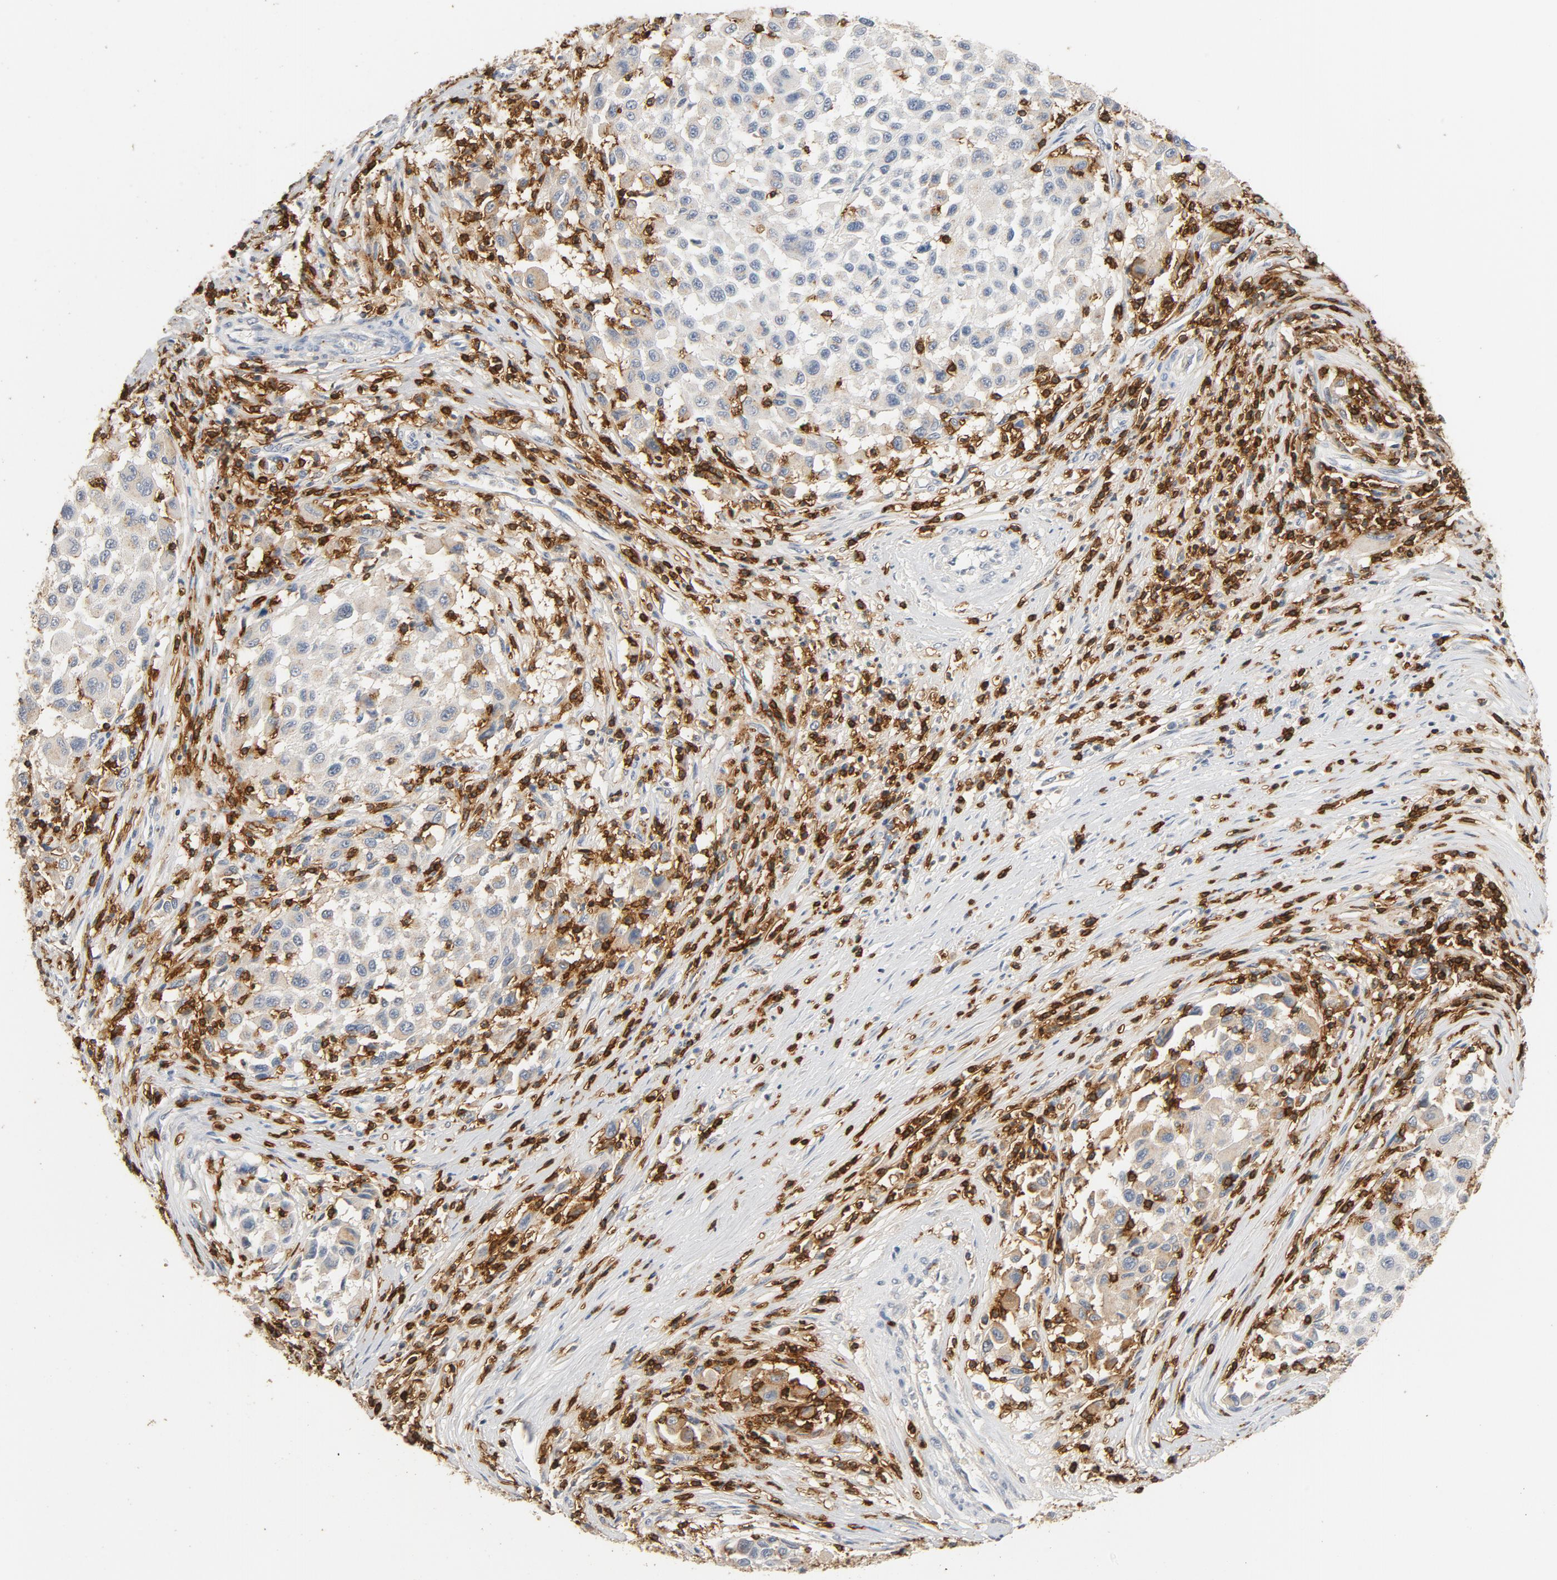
{"staining": {"intensity": "negative", "quantity": "none", "location": "none"}, "tissue": "melanoma", "cell_type": "Tumor cells", "image_type": "cancer", "snomed": [{"axis": "morphology", "description": "Malignant melanoma, Metastatic site"}, {"axis": "topography", "description": "Lymph node"}], "caption": "A high-resolution photomicrograph shows immunohistochemistry staining of malignant melanoma (metastatic site), which displays no significant staining in tumor cells.", "gene": "CD247", "patient": {"sex": "male", "age": 61}}